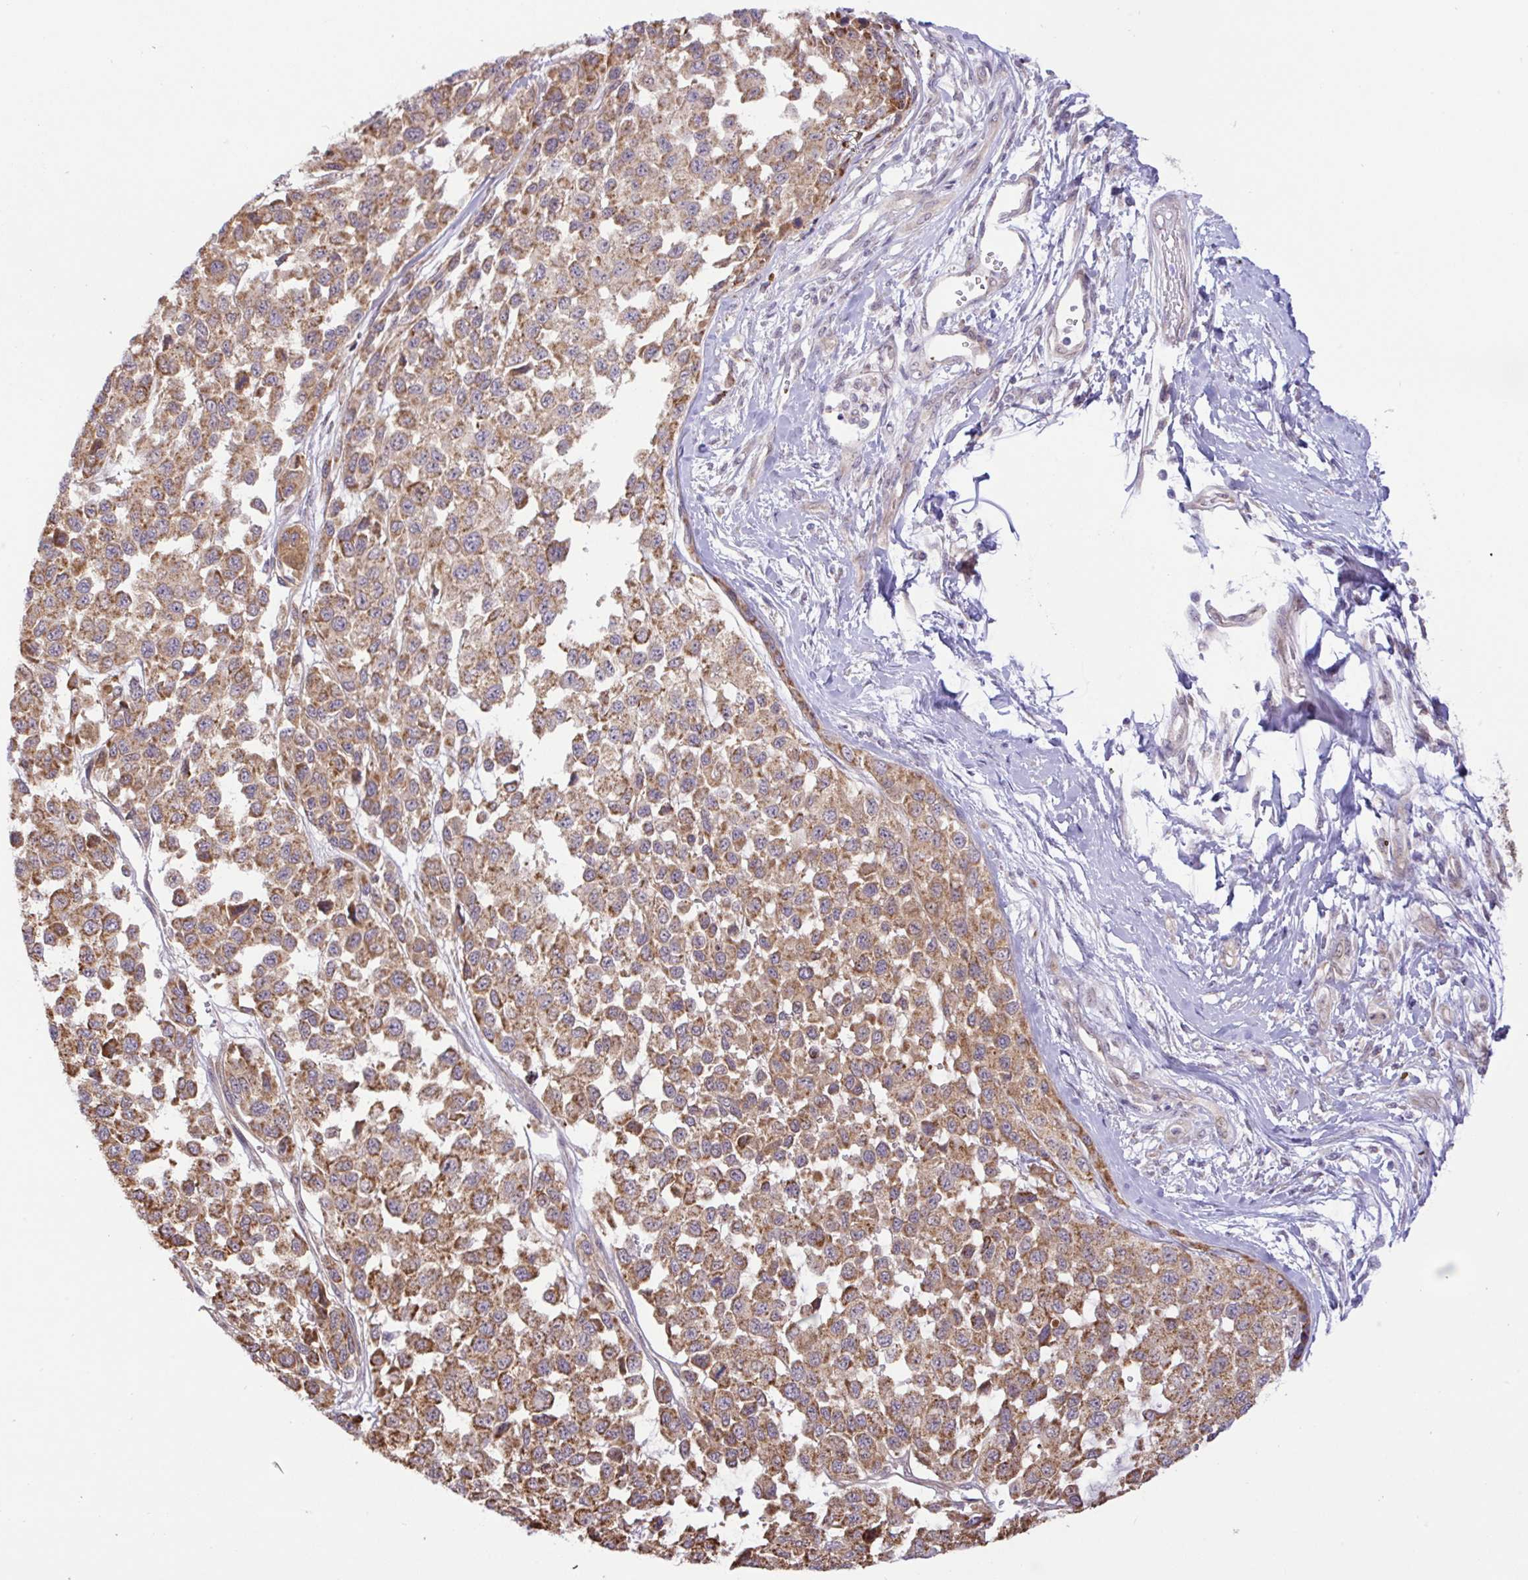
{"staining": {"intensity": "moderate", "quantity": ">75%", "location": "cytoplasmic/membranous"}, "tissue": "melanoma", "cell_type": "Tumor cells", "image_type": "cancer", "snomed": [{"axis": "morphology", "description": "Malignant melanoma, NOS"}, {"axis": "topography", "description": "Skin"}], "caption": "Tumor cells demonstrate medium levels of moderate cytoplasmic/membranous expression in about >75% of cells in malignant melanoma.", "gene": "DLEU7", "patient": {"sex": "male", "age": 62}}